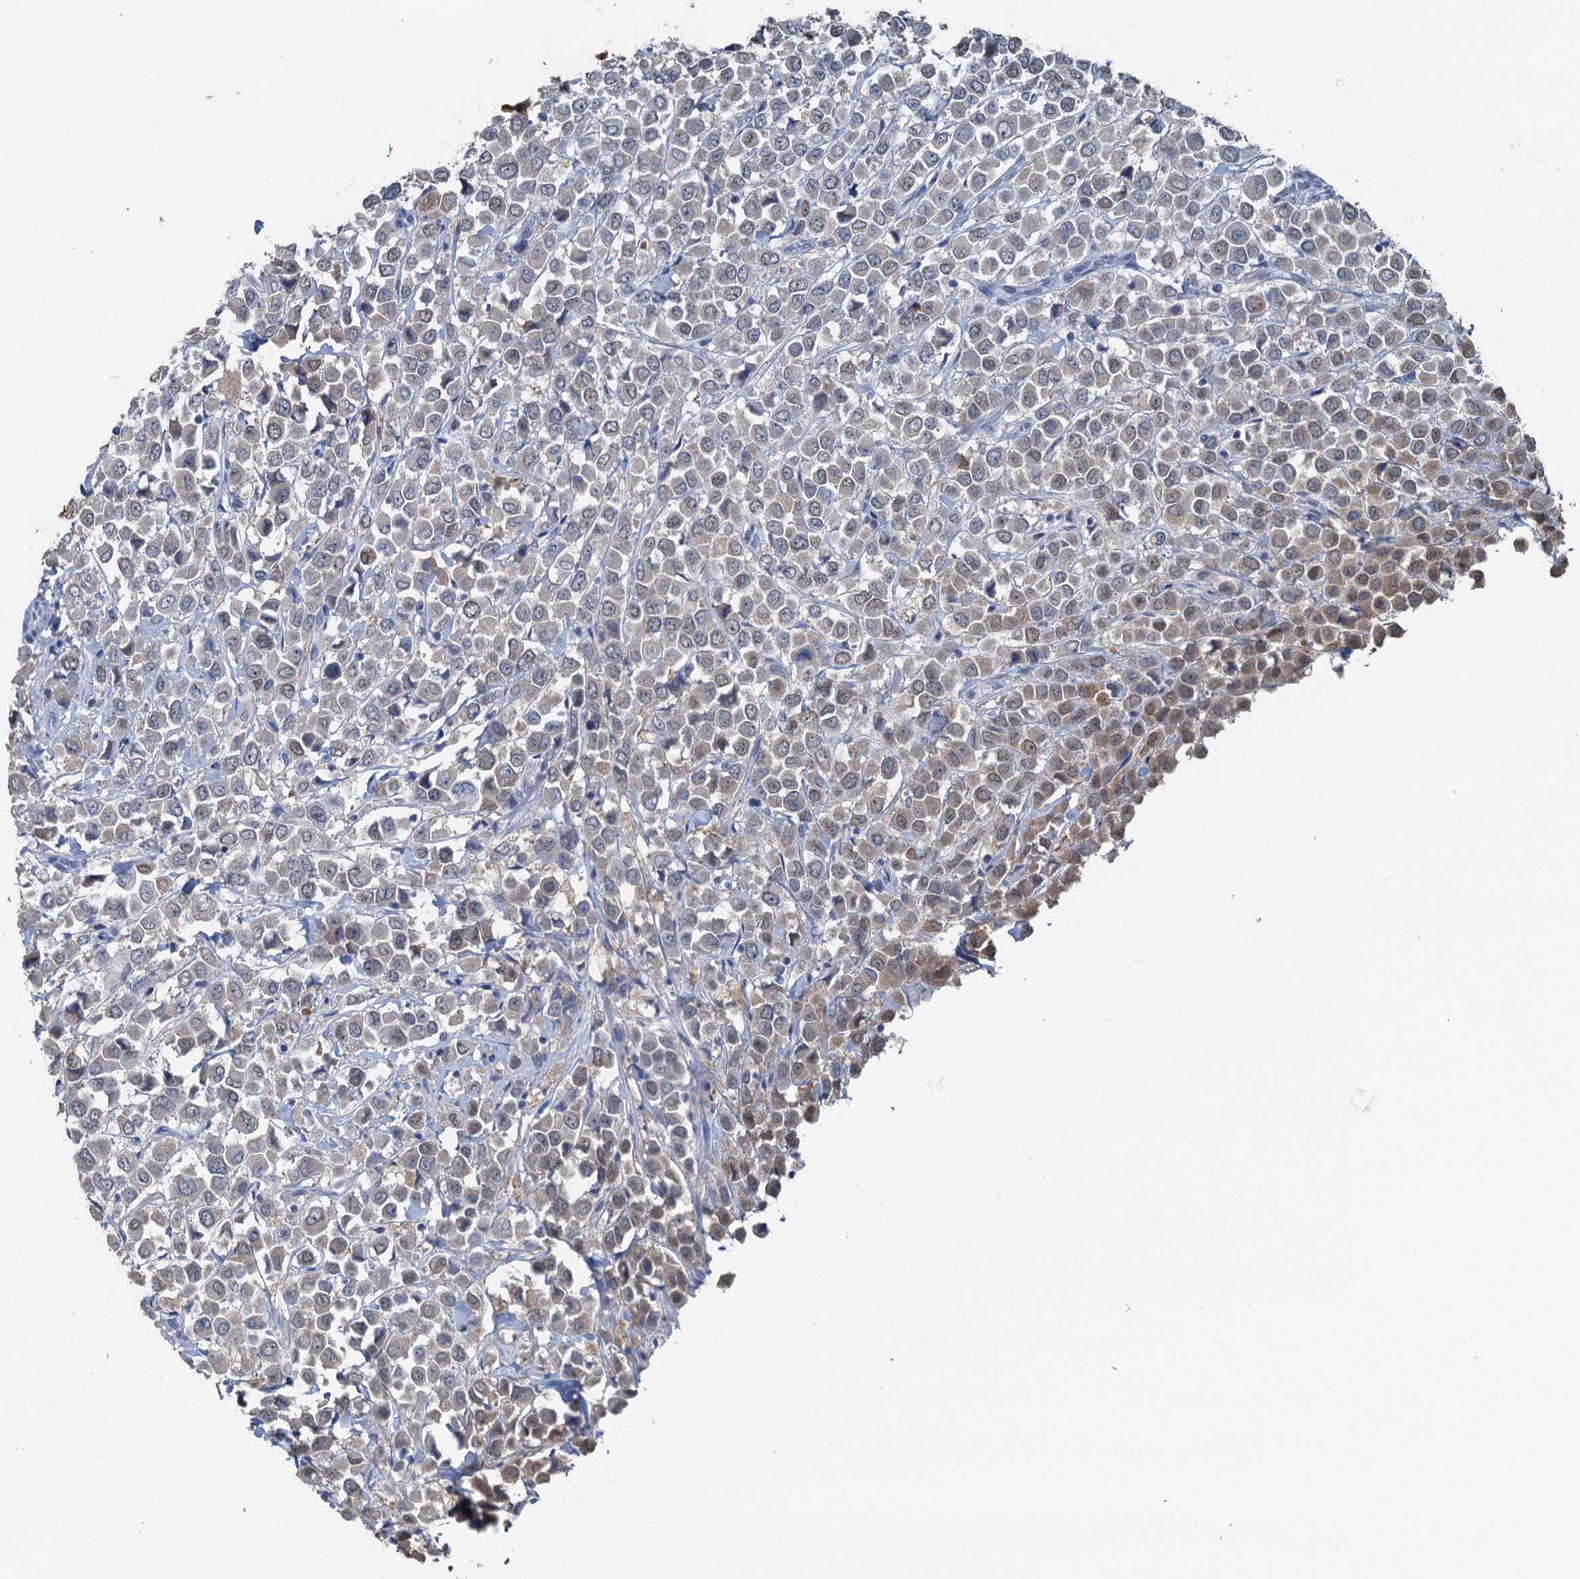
{"staining": {"intensity": "weak", "quantity": "<25%", "location": "cytoplasmic/membranous"}, "tissue": "breast cancer", "cell_type": "Tumor cells", "image_type": "cancer", "snomed": [{"axis": "morphology", "description": "Duct carcinoma"}, {"axis": "topography", "description": "Breast"}], "caption": "DAB (3,3'-diaminobenzidine) immunohistochemical staining of breast cancer (infiltrating ductal carcinoma) exhibits no significant positivity in tumor cells. (DAB immunohistochemistry (IHC) visualized using brightfield microscopy, high magnification).", "gene": "AHCY", "patient": {"sex": "female", "age": 61}}